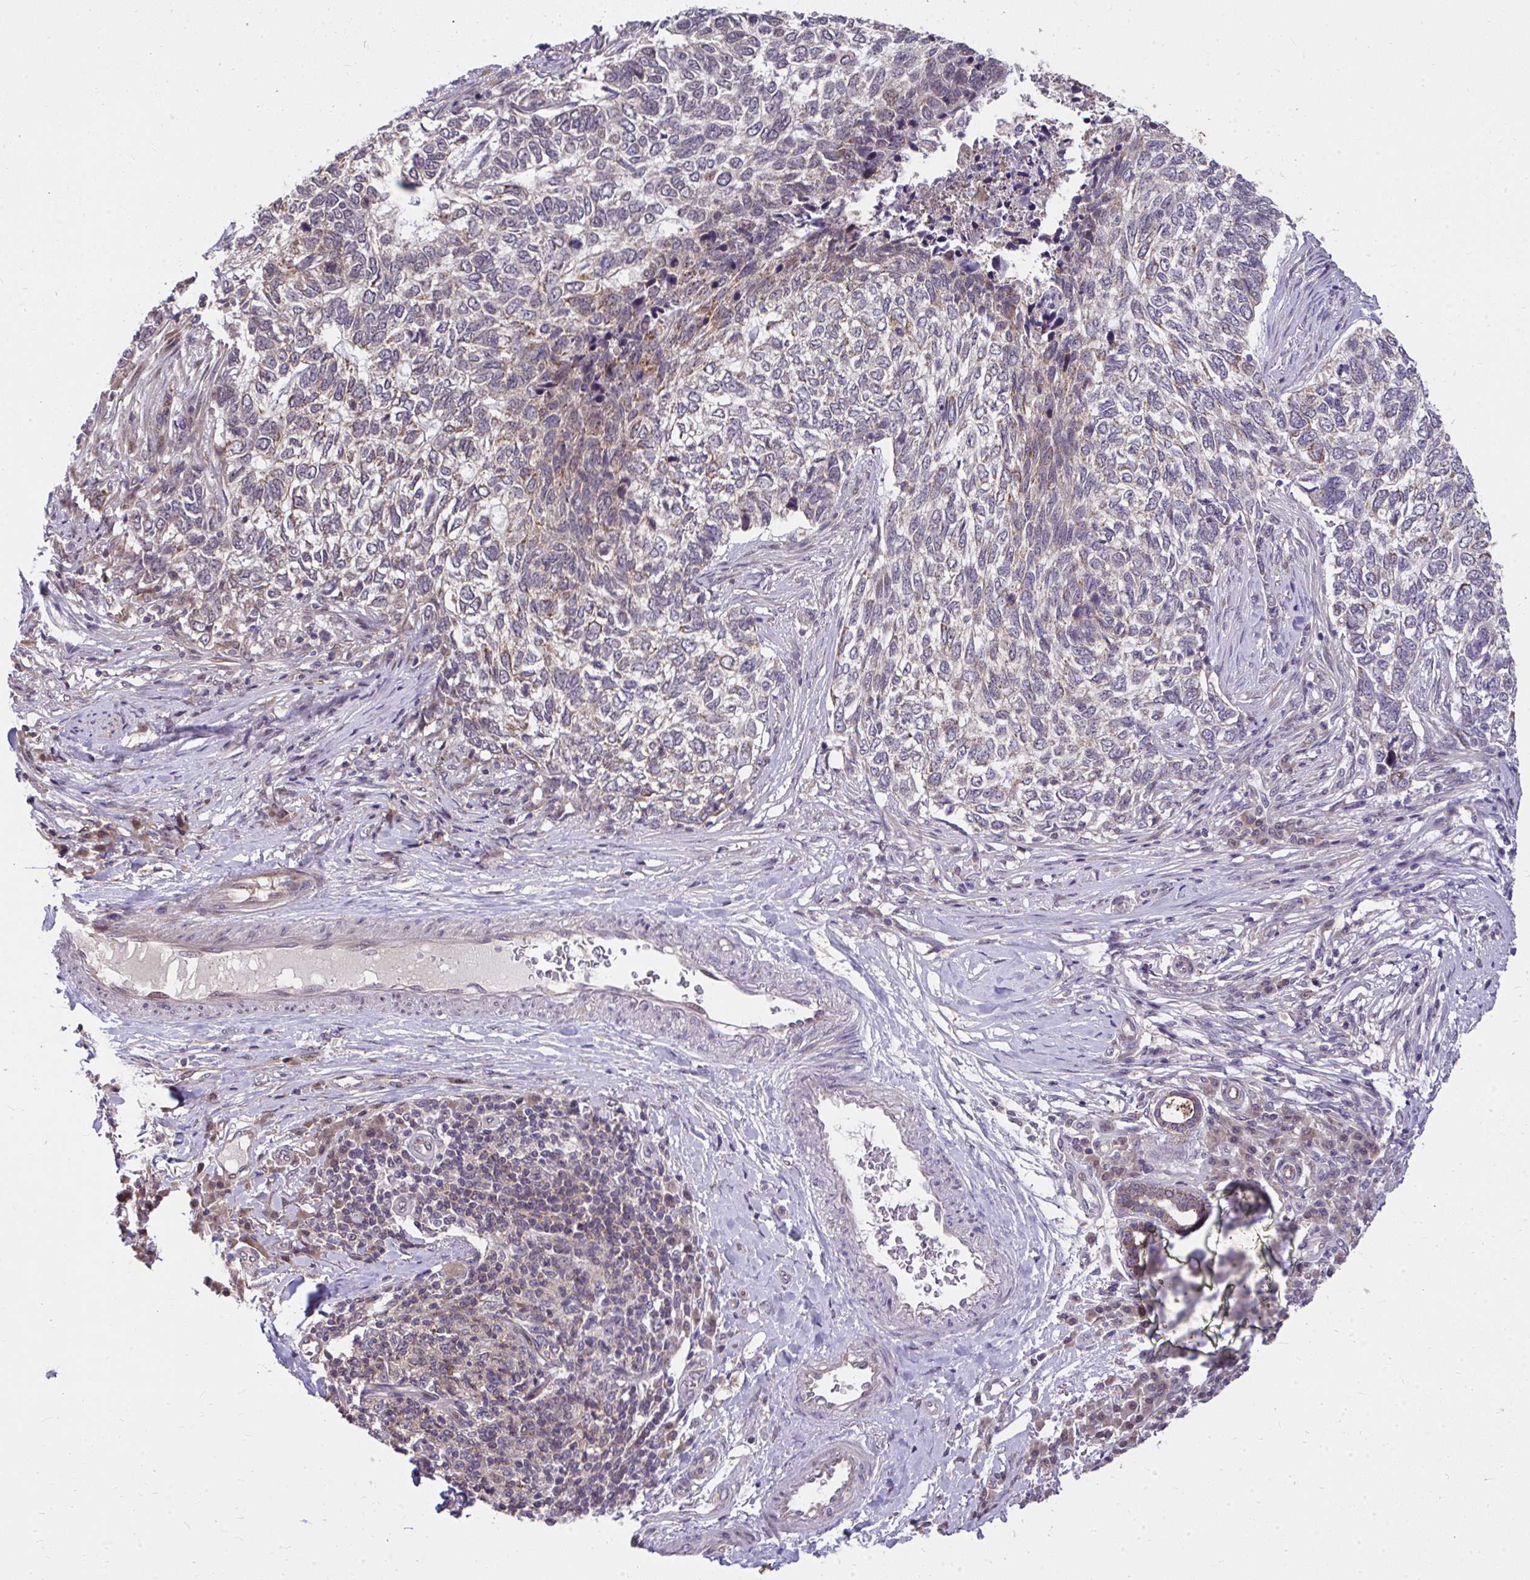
{"staining": {"intensity": "weak", "quantity": "<25%", "location": "cytoplasmic/membranous"}, "tissue": "skin cancer", "cell_type": "Tumor cells", "image_type": "cancer", "snomed": [{"axis": "morphology", "description": "Basal cell carcinoma"}, {"axis": "topography", "description": "Skin"}], "caption": "Human basal cell carcinoma (skin) stained for a protein using IHC demonstrates no staining in tumor cells.", "gene": "RDH14", "patient": {"sex": "female", "age": 65}}